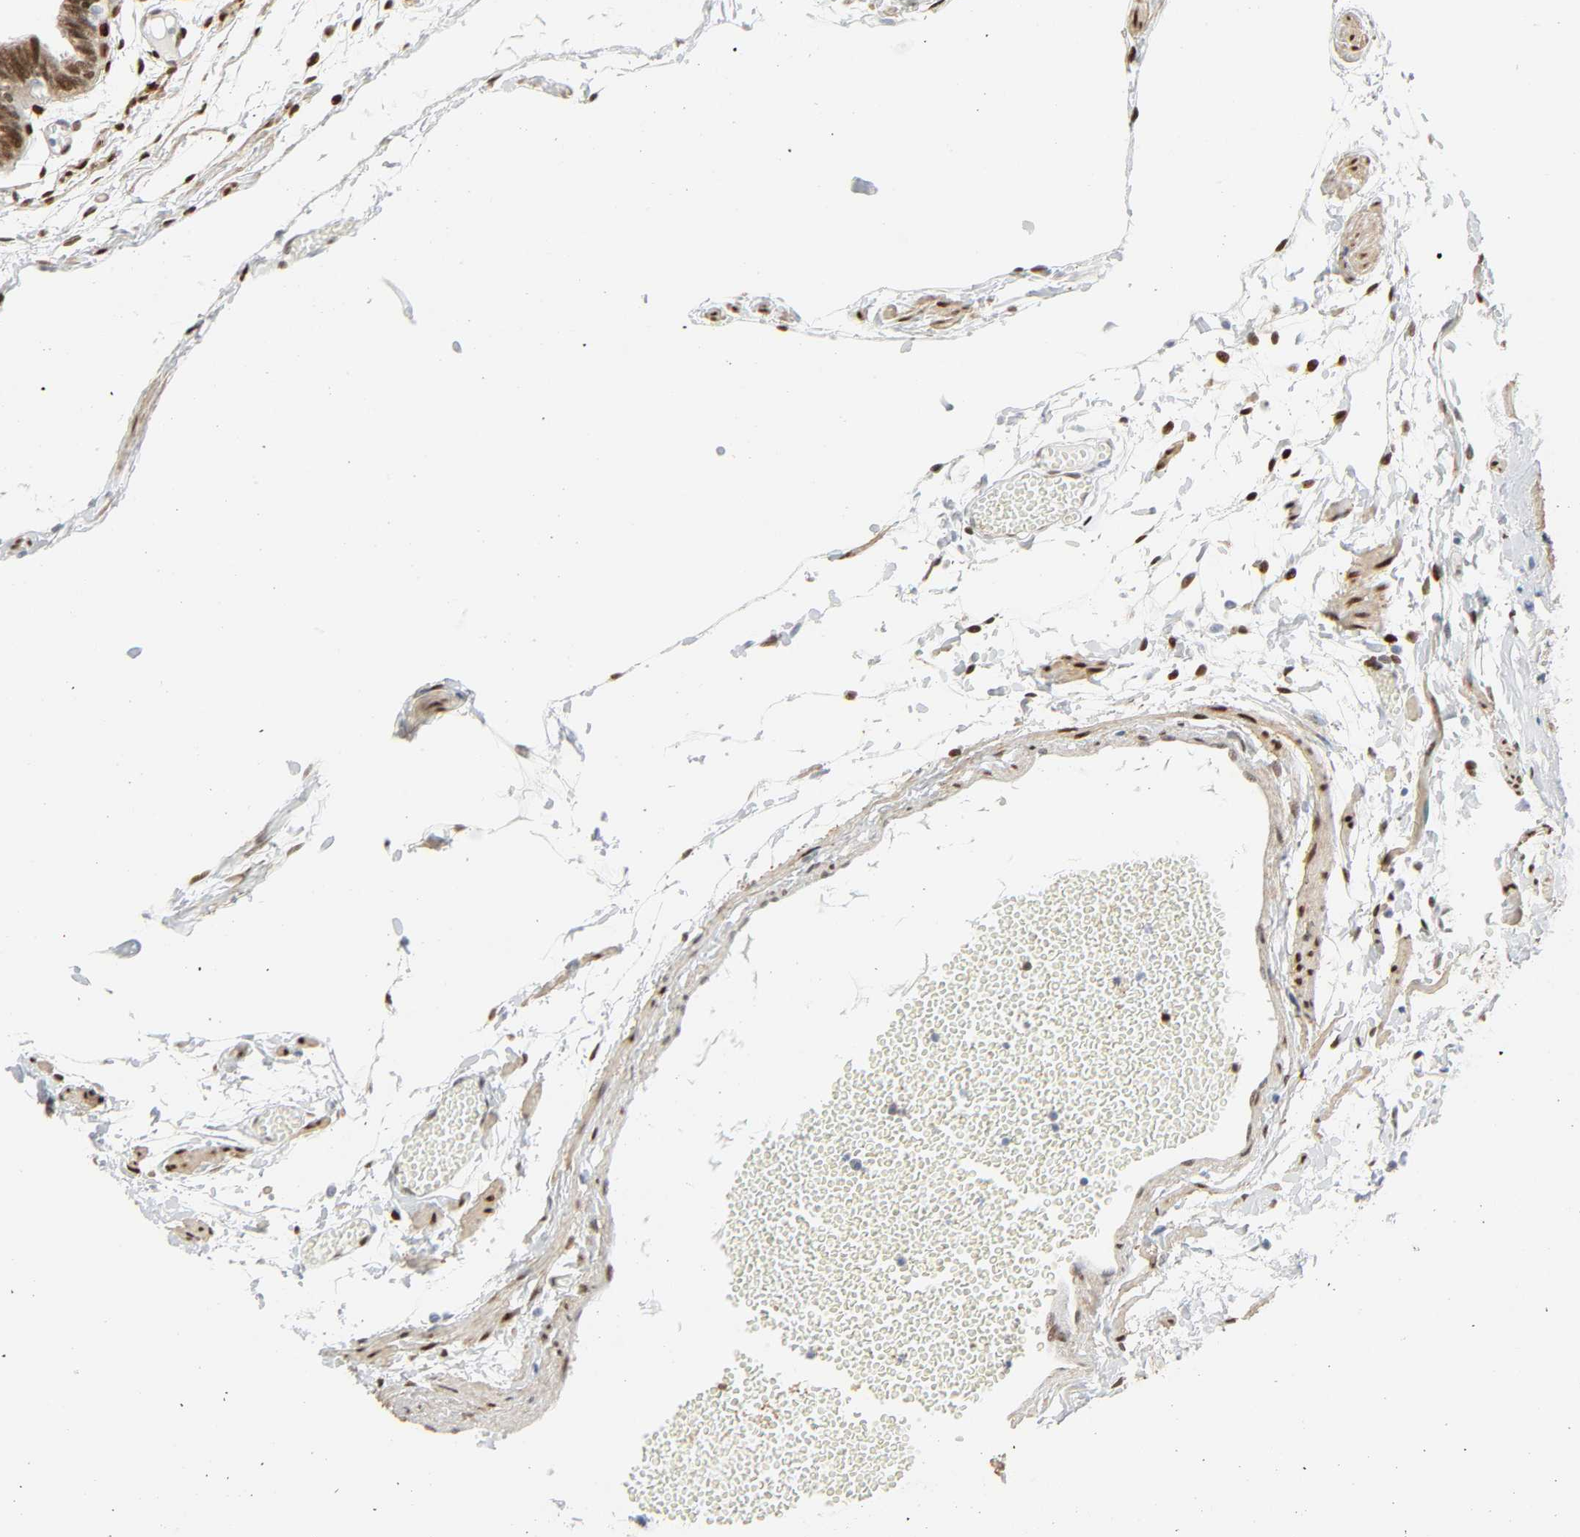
{"staining": {"intensity": "moderate", "quantity": ">75%", "location": "cytoplasmic/membranous,nuclear"}, "tissue": "fallopian tube", "cell_type": "Glandular cells", "image_type": "normal", "snomed": [{"axis": "morphology", "description": "Normal tissue, NOS"}, {"axis": "topography", "description": "Fallopian tube"}], "caption": "IHC histopathology image of normal fallopian tube: human fallopian tube stained using IHC shows medium levels of moderate protein expression localized specifically in the cytoplasmic/membranous,nuclear of glandular cells, appearing as a cytoplasmic/membranous,nuclear brown color.", "gene": "ZBTB16", "patient": {"sex": "female", "age": 29}}